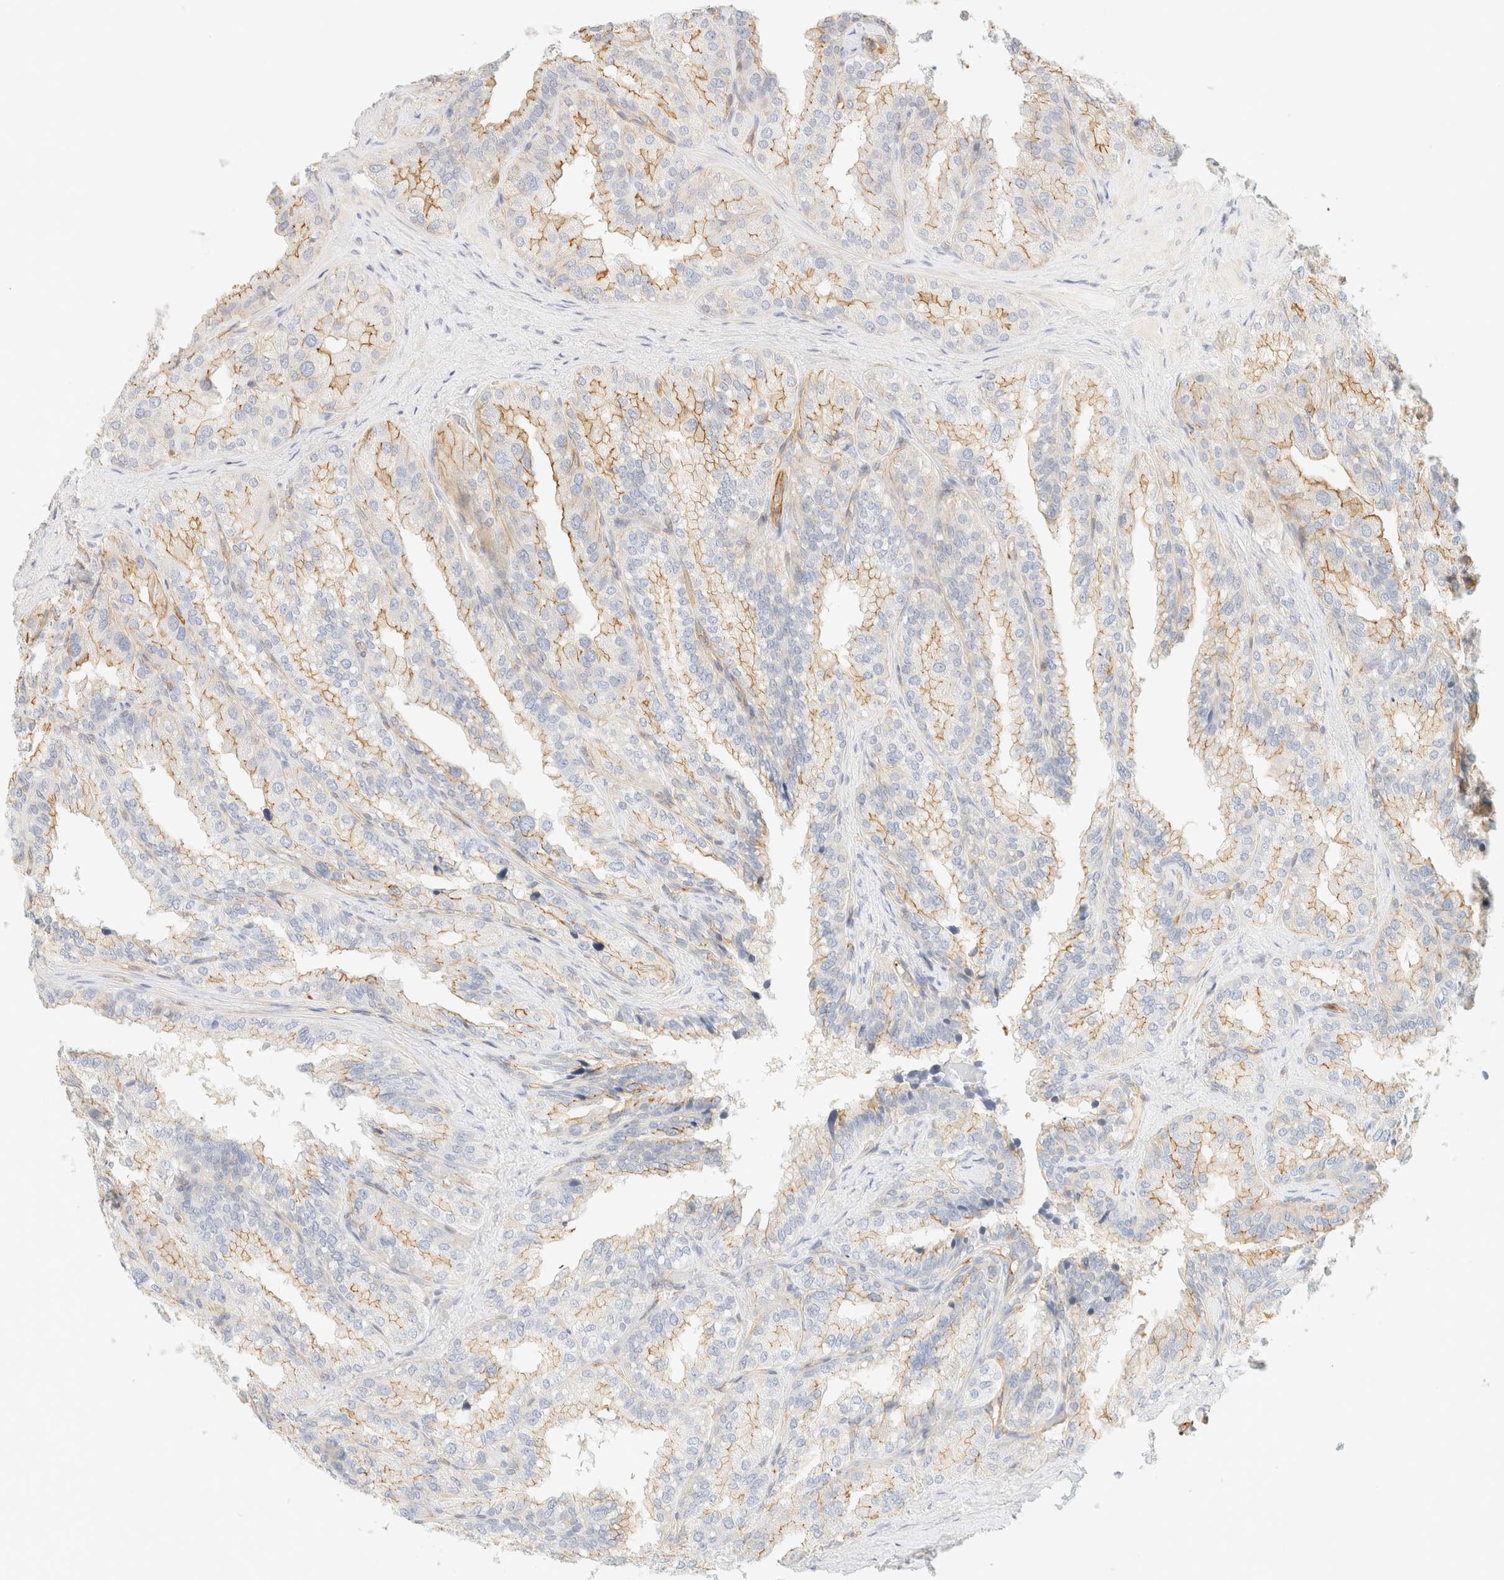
{"staining": {"intensity": "moderate", "quantity": "25%-75%", "location": "cytoplasmic/membranous"}, "tissue": "seminal vesicle", "cell_type": "Glandular cells", "image_type": "normal", "snomed": [{"axis": "morphology", "description": "Normal tissue, NOS"}, {"axis": "topography", "description": "Prostate"}, {"axis": "topography", "description": "Seminal veicle"}], "caption": "Seminal vesicle was stained to show a protein in brown. There is medium levels of moderate cytoplasmic/membranous expression in approximately 25%-75% of glandular cells. The staining is performed using DAB (3,3'-diaminobenzidine) brown chromogen to label protein expression. The nuclei are counter-stained blue using hematoxylin.", "gene": "OTOP2", "patient": {"sex": "male", "age": 51}}